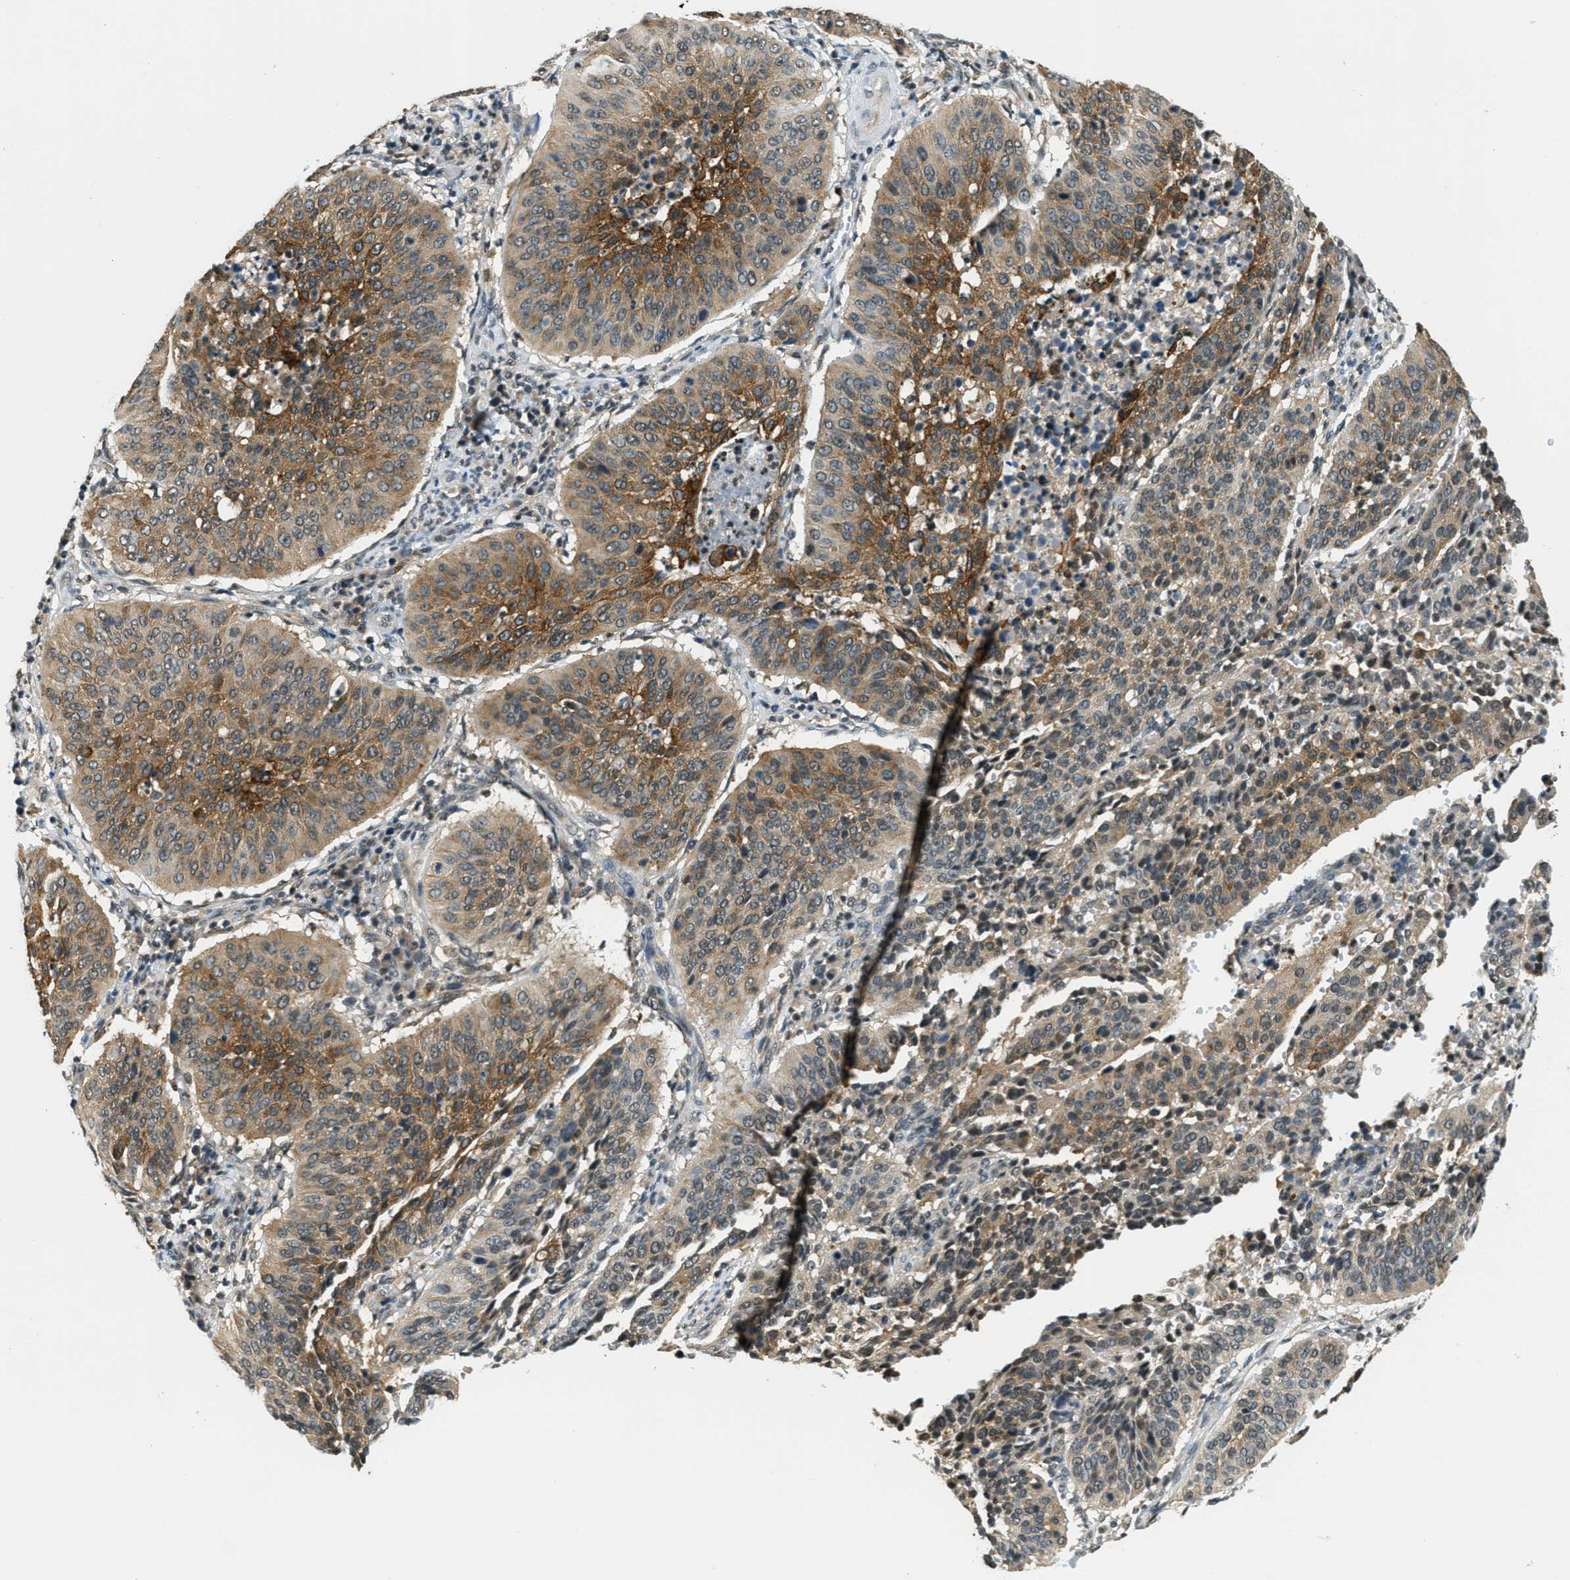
{"staining": {"intensity": "moderate", "quantity": ">75%", "location": "cytoplasmic/membranous"}, "tissue": "cervical cancer", "cell_type": "Tumor cells", "image_type": "cancer", "snomed": [{"axis": "morphology", "description": "Normal tissue, NOS"}, {"axis": "morphology", "description": "Squamous cell carcinoma, NOS"}, {"axis": "topography", "description": "Cervix"}], "caption": "A brown stain shows moderate cytoplasmic/membranous staining of a protein in cervical cancer (squamous cell carcinoma) tumor cells.", "gene": "RAB11FIP1", "patient": {"sex": "female", "age": 39}}